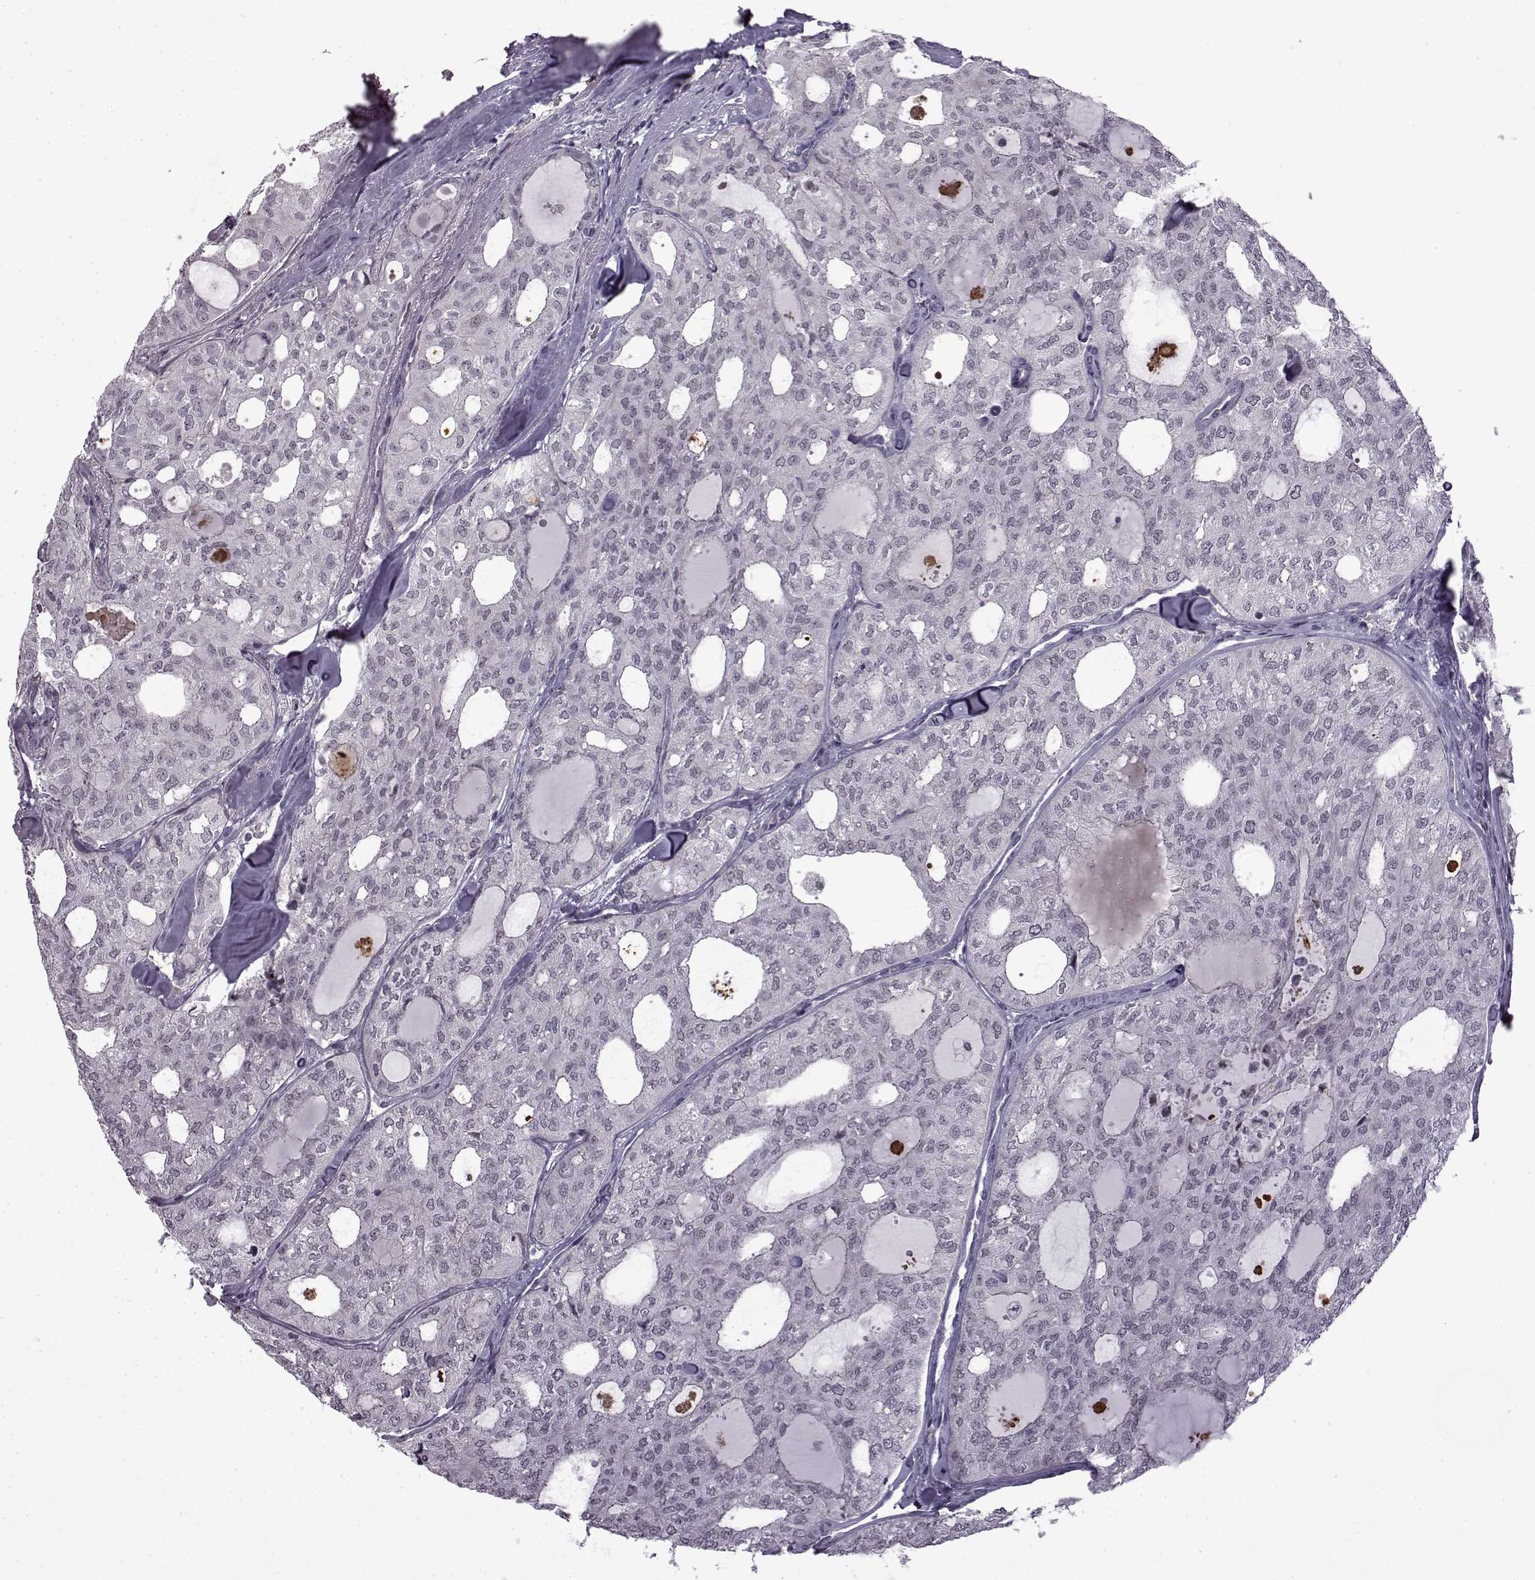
{"staining": {"intensity": "negative", "quantity": "none", "location": "none"}, "tissue": "thyroid cancer", "cell_type": "Tumor cells", "image_type": "cancer", "snomed": [{"axis": "morphology", "description": "Follicular adenoma carcinoma, NOS"}, {"axis": "topography", "description": "Thyroid gland"}], "caption": "A high-resolution micrograph shows immunohistochemistry staining of thyroid cancer (follicular adenoma carcinoma), which shows no significant positivity in tumor cells.", "gene": "SYNPO2", "patient": {"sex": "male", "age": 75}}